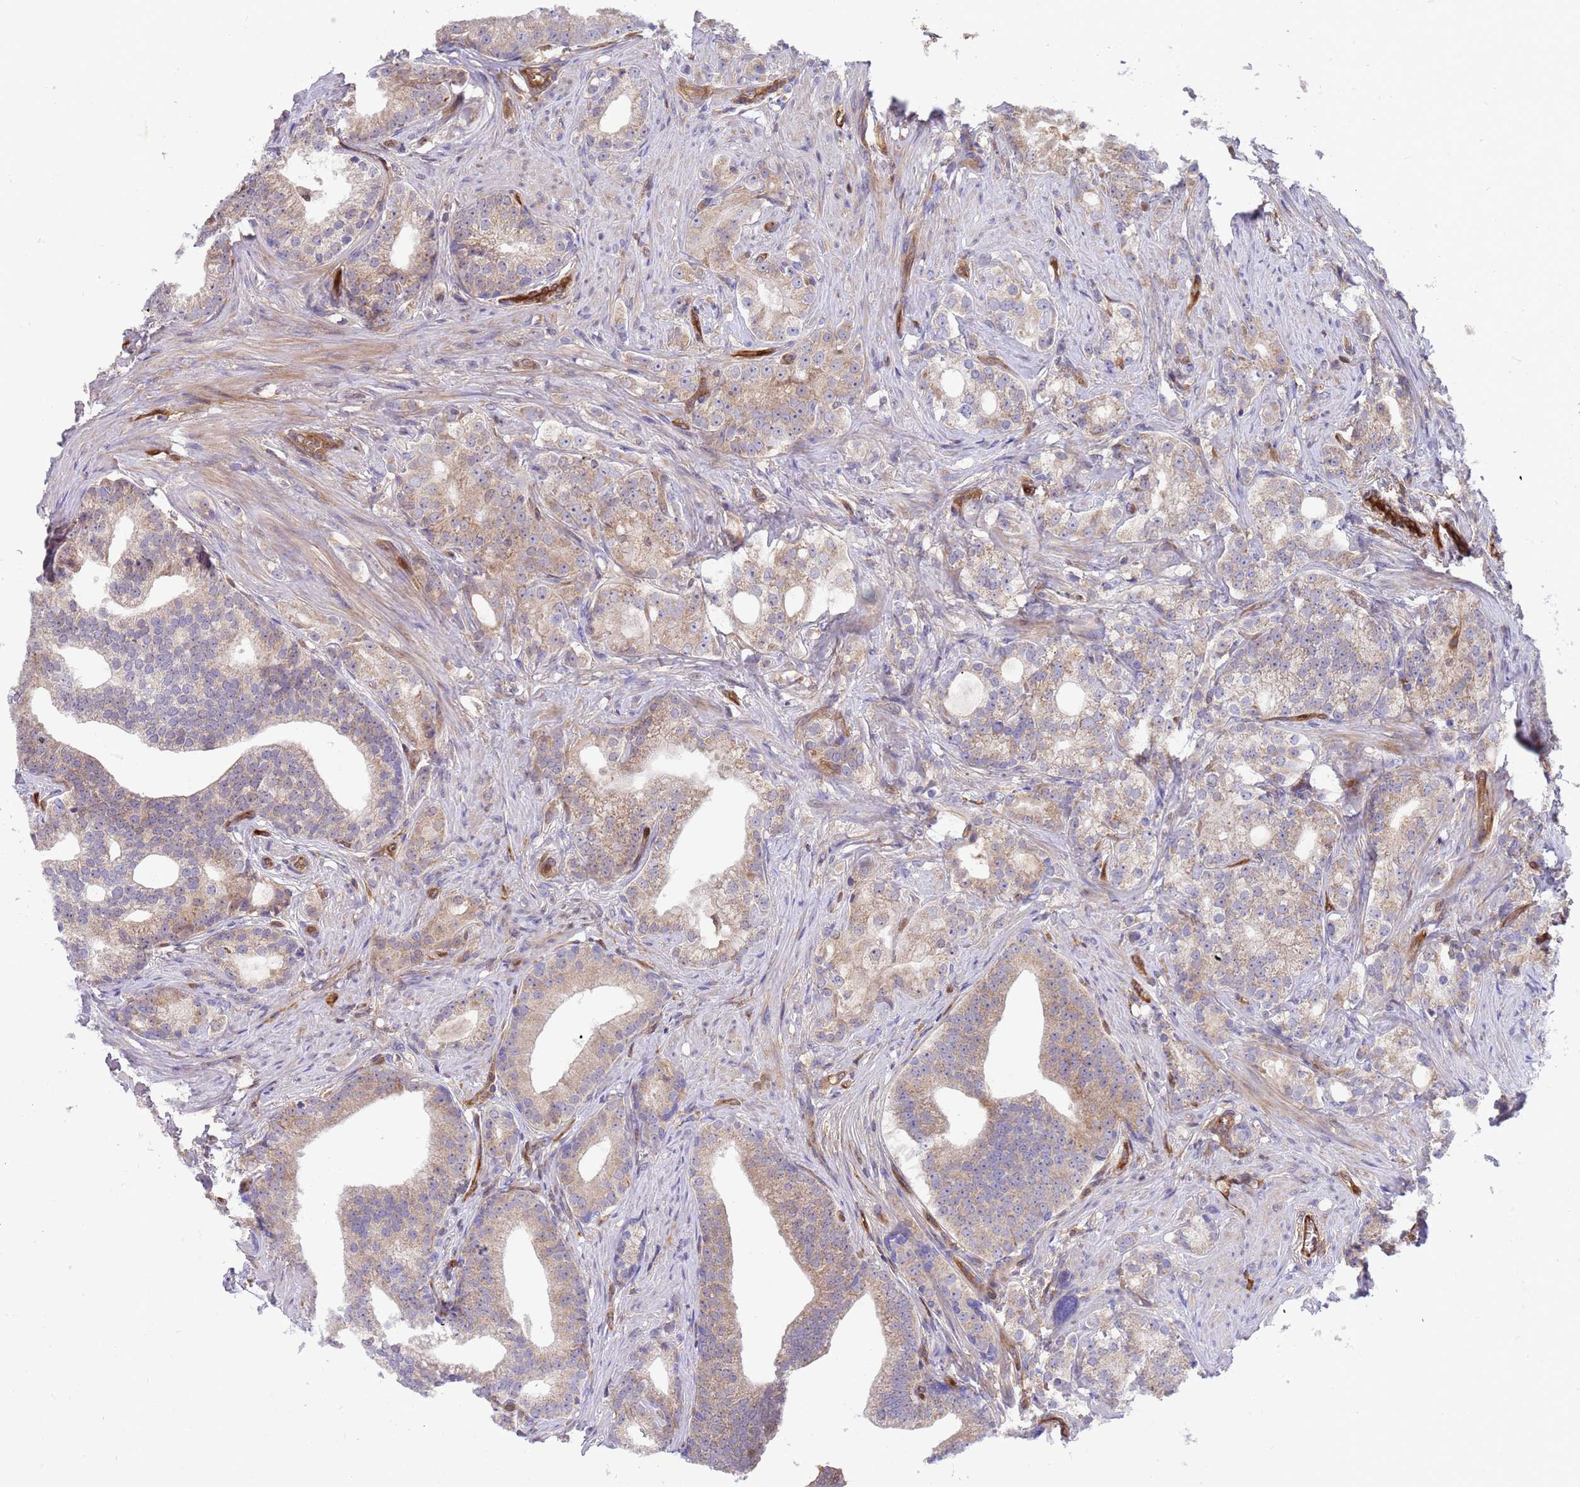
{"staining": {"intensity": "weak", "quantity": ">75%", "location": "cytoplasmic/membranous"}, "tissue": "prostate cancer", "cell_type": "Tumor cells", "image_type": "cancer", "snomed": [{"axis": "morphology", "description": "Adenocarcinoma, Low grade"}, {"axis": "topography", "description": "Prostate"}], "caption": "About >75% of tumor cells in human prostate low-grade adenocarcinoma demonstrate weak cytoplasmic/membranous protein expression as visualized by brown immunohistochemical staining.", "gene": "FOXRED1", "patient": {"sex": "male", "age": 71}}